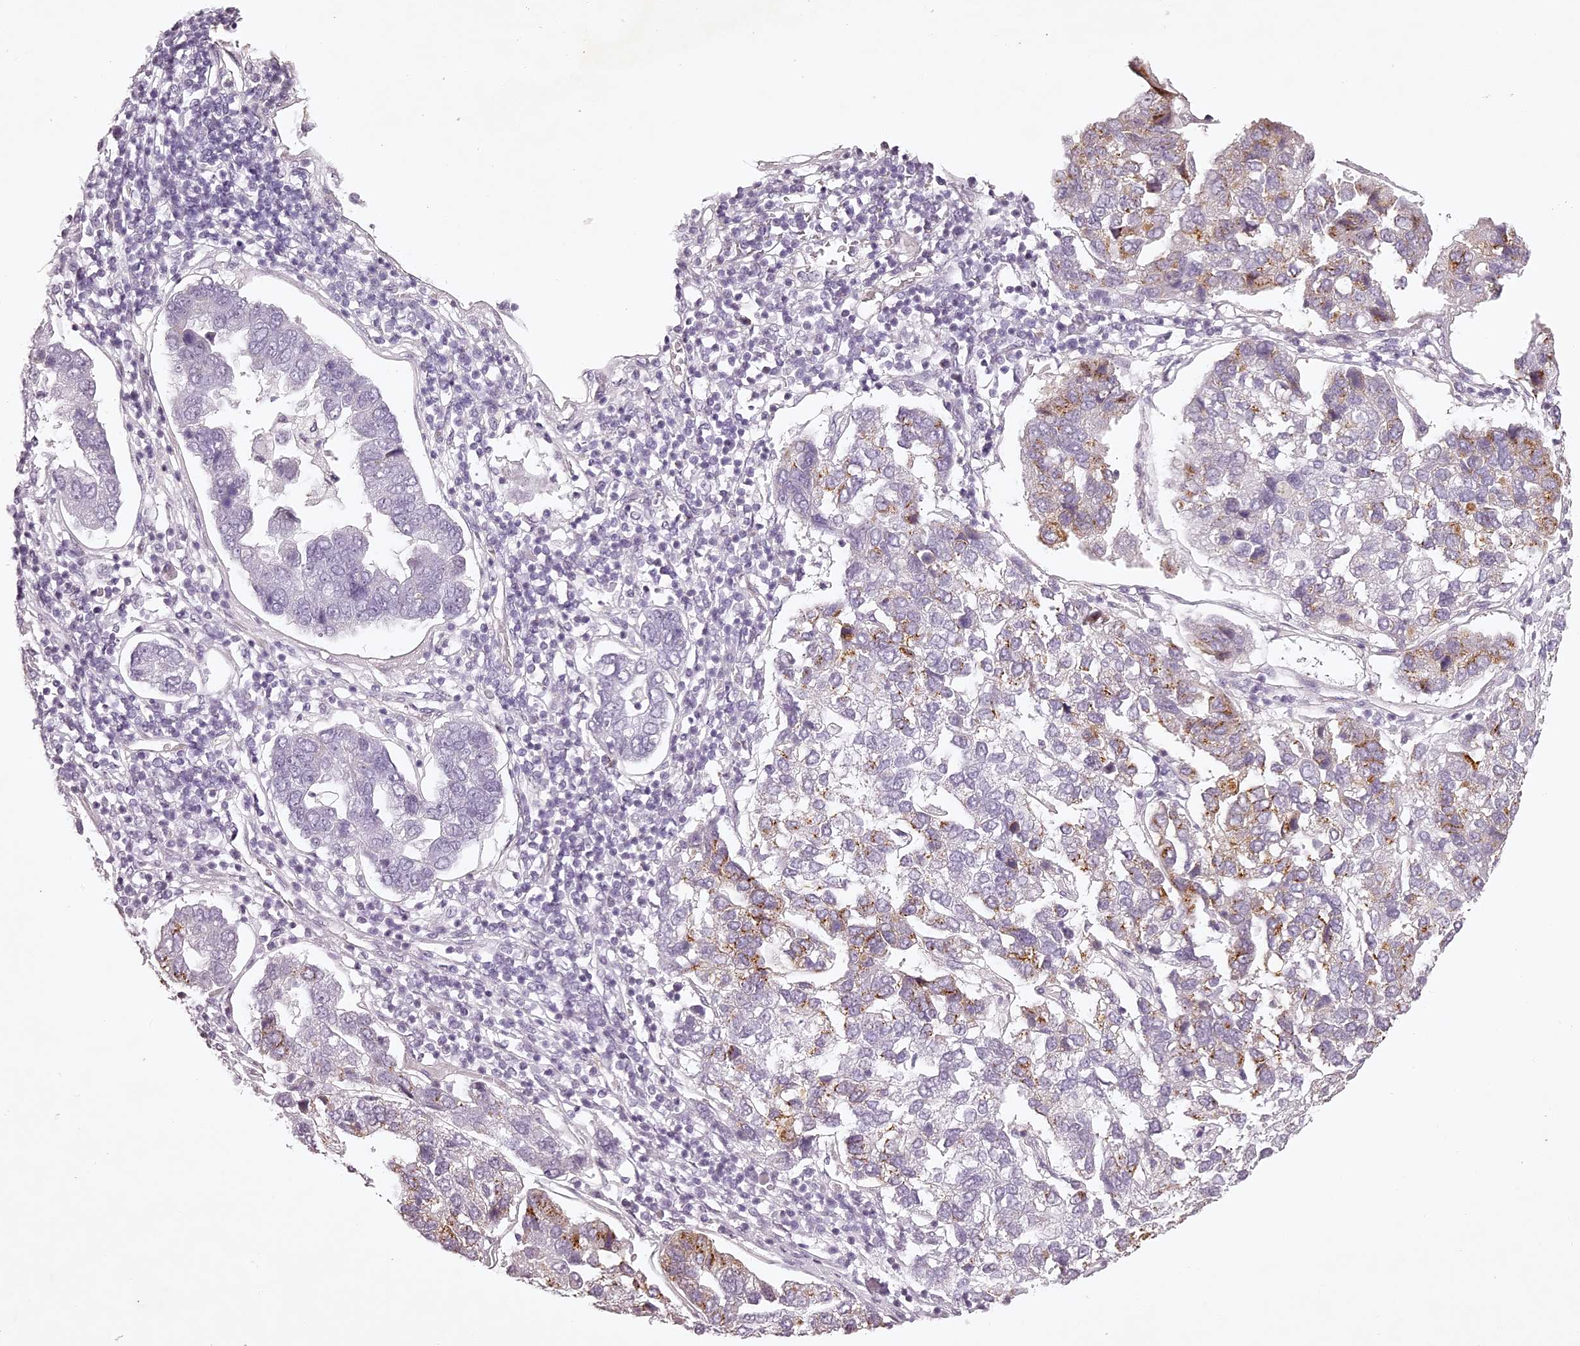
{"staining": {"intensity": "moderate", "quantity": "<25%", "location": "cytoplasmic/membranous"}, "tissue": "pancreatic cancer", "cell_type": "Tumor cells", "image_type": "cancer", "snomed": [{"axis": "morphology", "description": "Adenocarcinoma, NOS"}, {"axis": "topography", "description": "Pancreas"}], "caption": "A micrograph showing moderate cytoplasmic/membranous positivity in about <25% of tumor cells in adenocarcinoma (pancreatic), as visualized by brown immunohistochemical staining.", "gene": "ELAPOR1", "patient": {"sex": "female", "age": 61}}